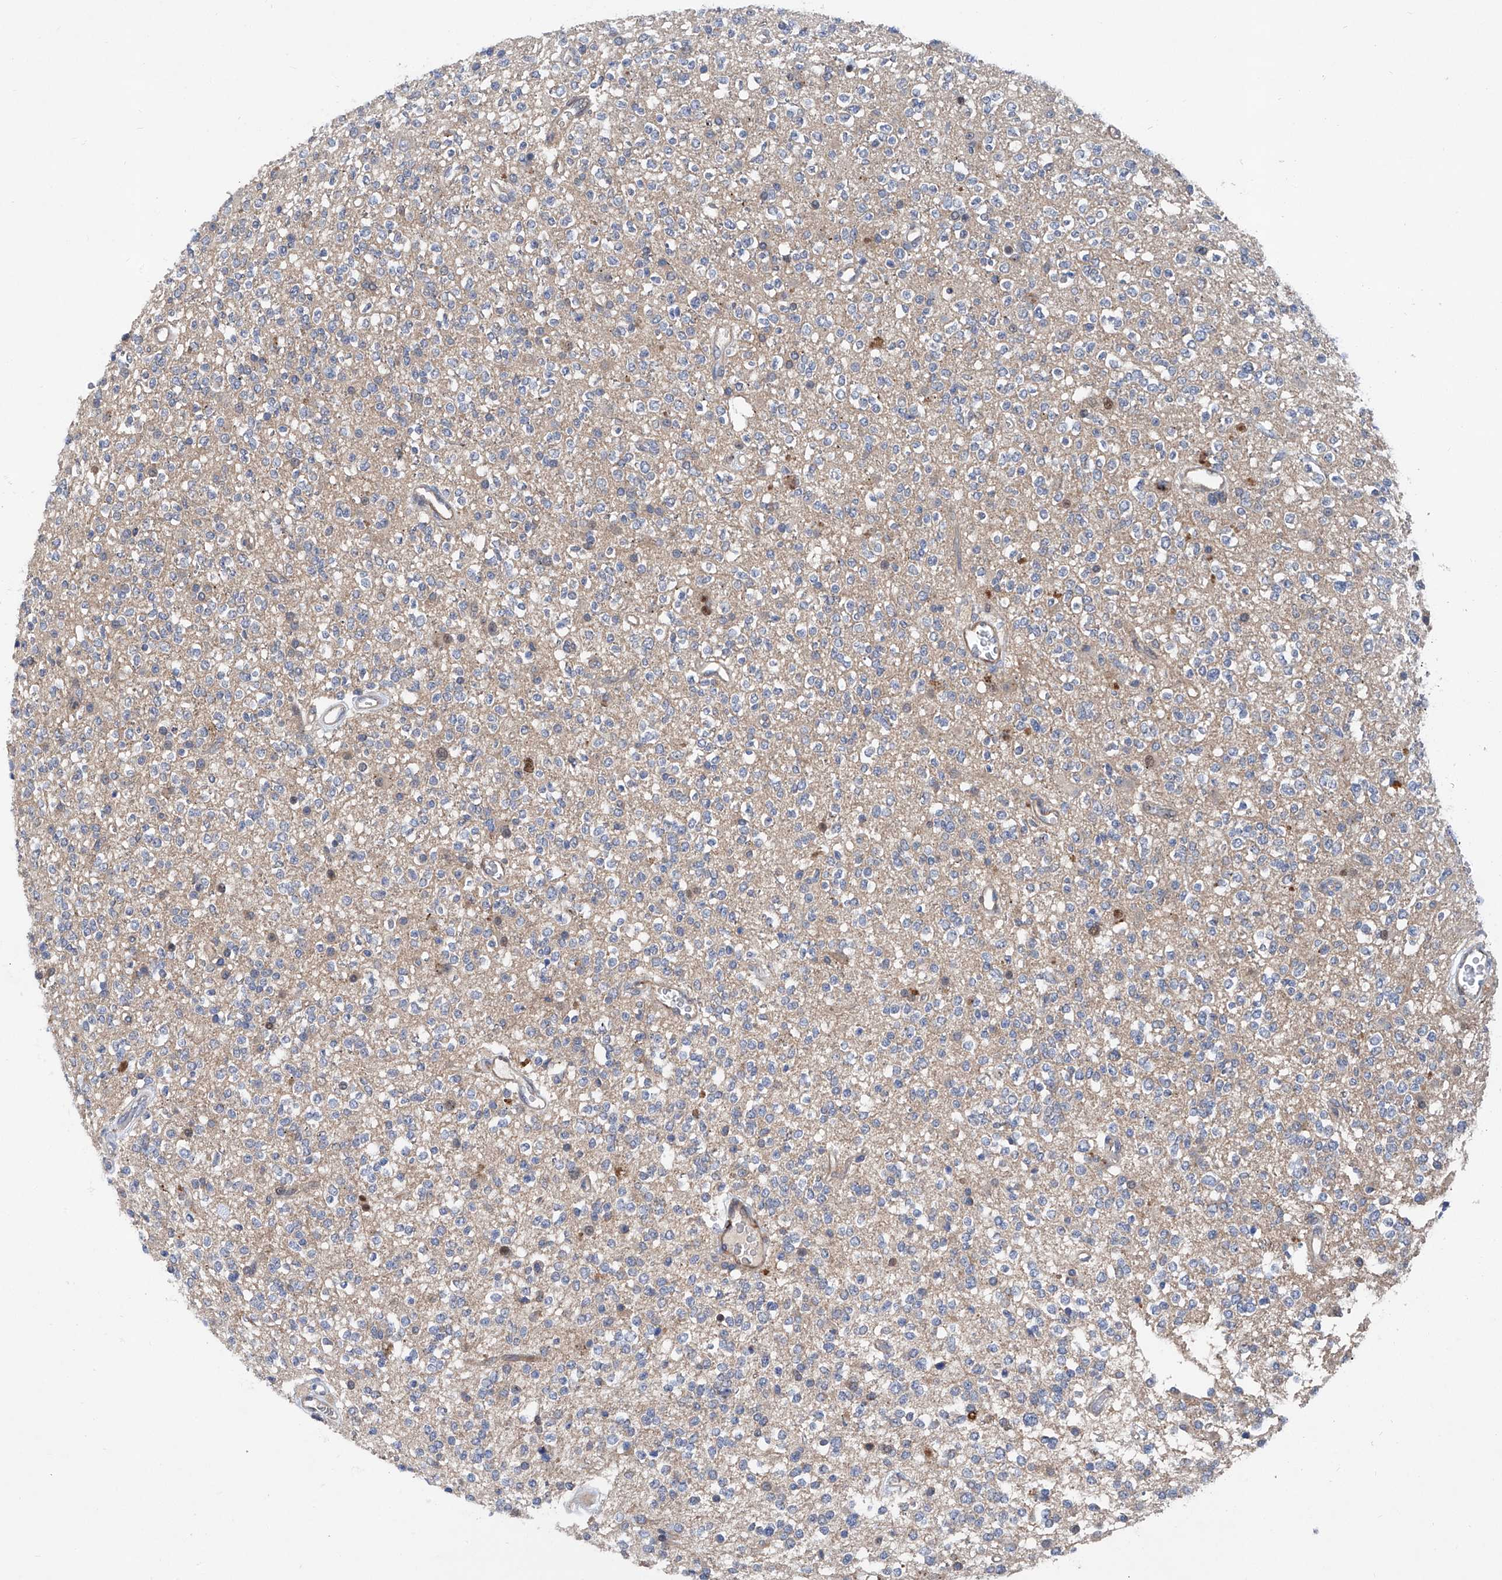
{"staining": {"intensity": "negative", "quantity": "none", "location": "none"}, "tissue": "glioma", "cell_type": "Tumor cells", "image_type": "cancer", "snomed": [{"axis": "morphology", "description": "Glioma, malignant, High grade"}, {"axis": "topography", "description": "Brain"}], "caption": "This is a photomicrograph of IHC staining of malignant glioma (high-grade), which shows no staining in tumor cells. Brightfield microscopy of immunohistochemistry stained with DAB (brown) and hematoxylin (blue), captured at high magnification.", "gene": "NT5C3A", "patient": {"sex": "male", "age": 34}}